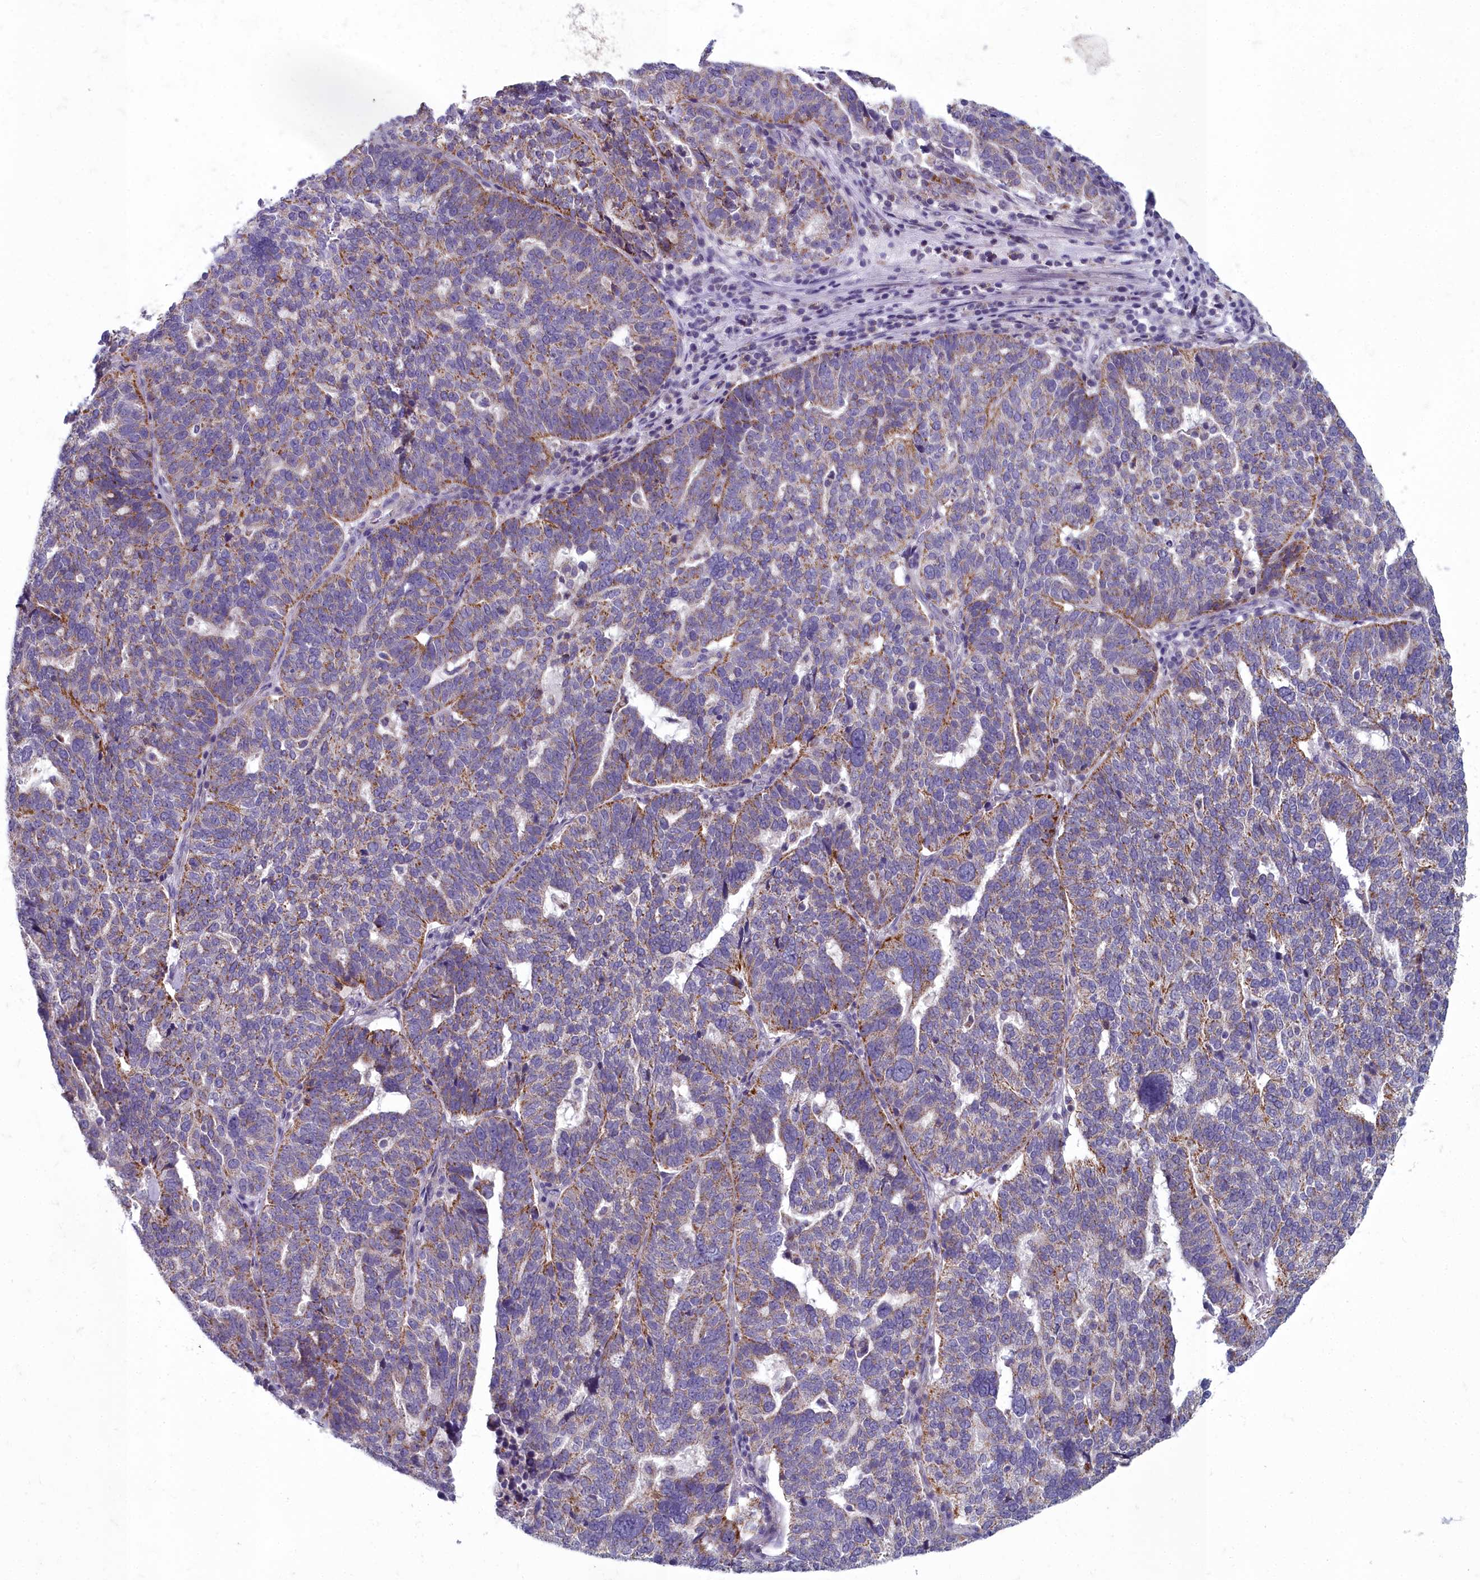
{"staining": {"intensity": "moderate", "quantity": "25%-75%", "location": "cytoplasmic/membranous"}, "tissue": "ovarian cancer", "cell_type": "Tumor cells", "image_type": "cancer", "snomed": [{"axis": "morphology", "description": "Cystadenocarcinoma, serous, NOS"}, {"axis": "topography", "description": "Ovary"}], "caption": "Serous cystadenocarcinoma (ovarian) stained with DAB IHC demonstrates medium levels of moderate cytoplasmic/membranous expression in approximately 25%-75% of tumor cells.", "gene": "INSYN2A", "patient": {"sex": "female", "age": 59}}